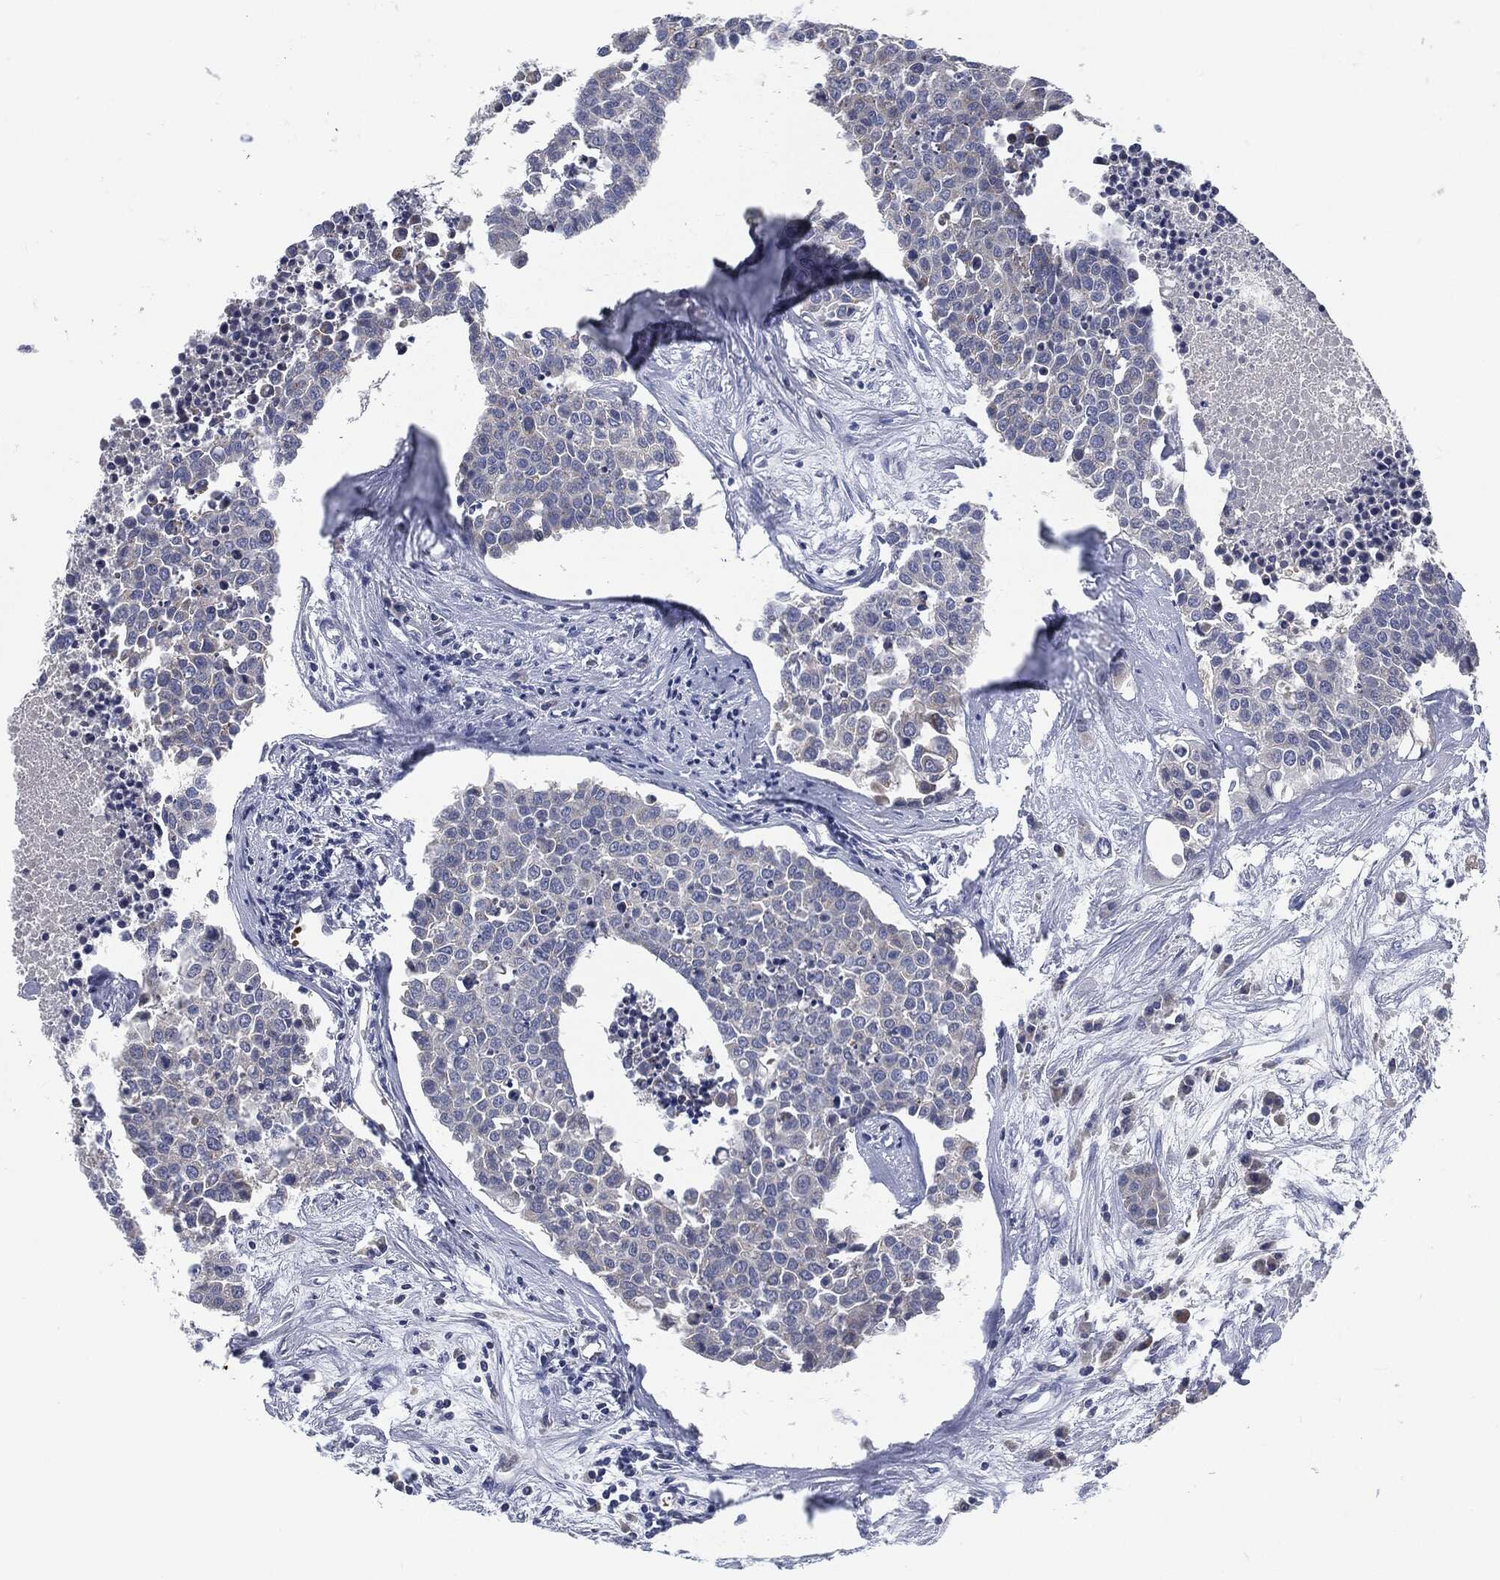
{"staining": {"intensity": "negative", "quantity": "none", "location": "none"}, "tissue": "carcinoid", "cell_type": "Tumor cells", "image_type": "cancer", "snomed": [{"axis": "morphology", "description": "Carcinoid, malignant, NOS"}, {"axis": "topography", "description": "Colon"}], "caption": "IHC of human carcinoid displays no expression in tumor cells.", "gene": "SIGLEC9", "patient": {"sex": "male", "age": 81}}